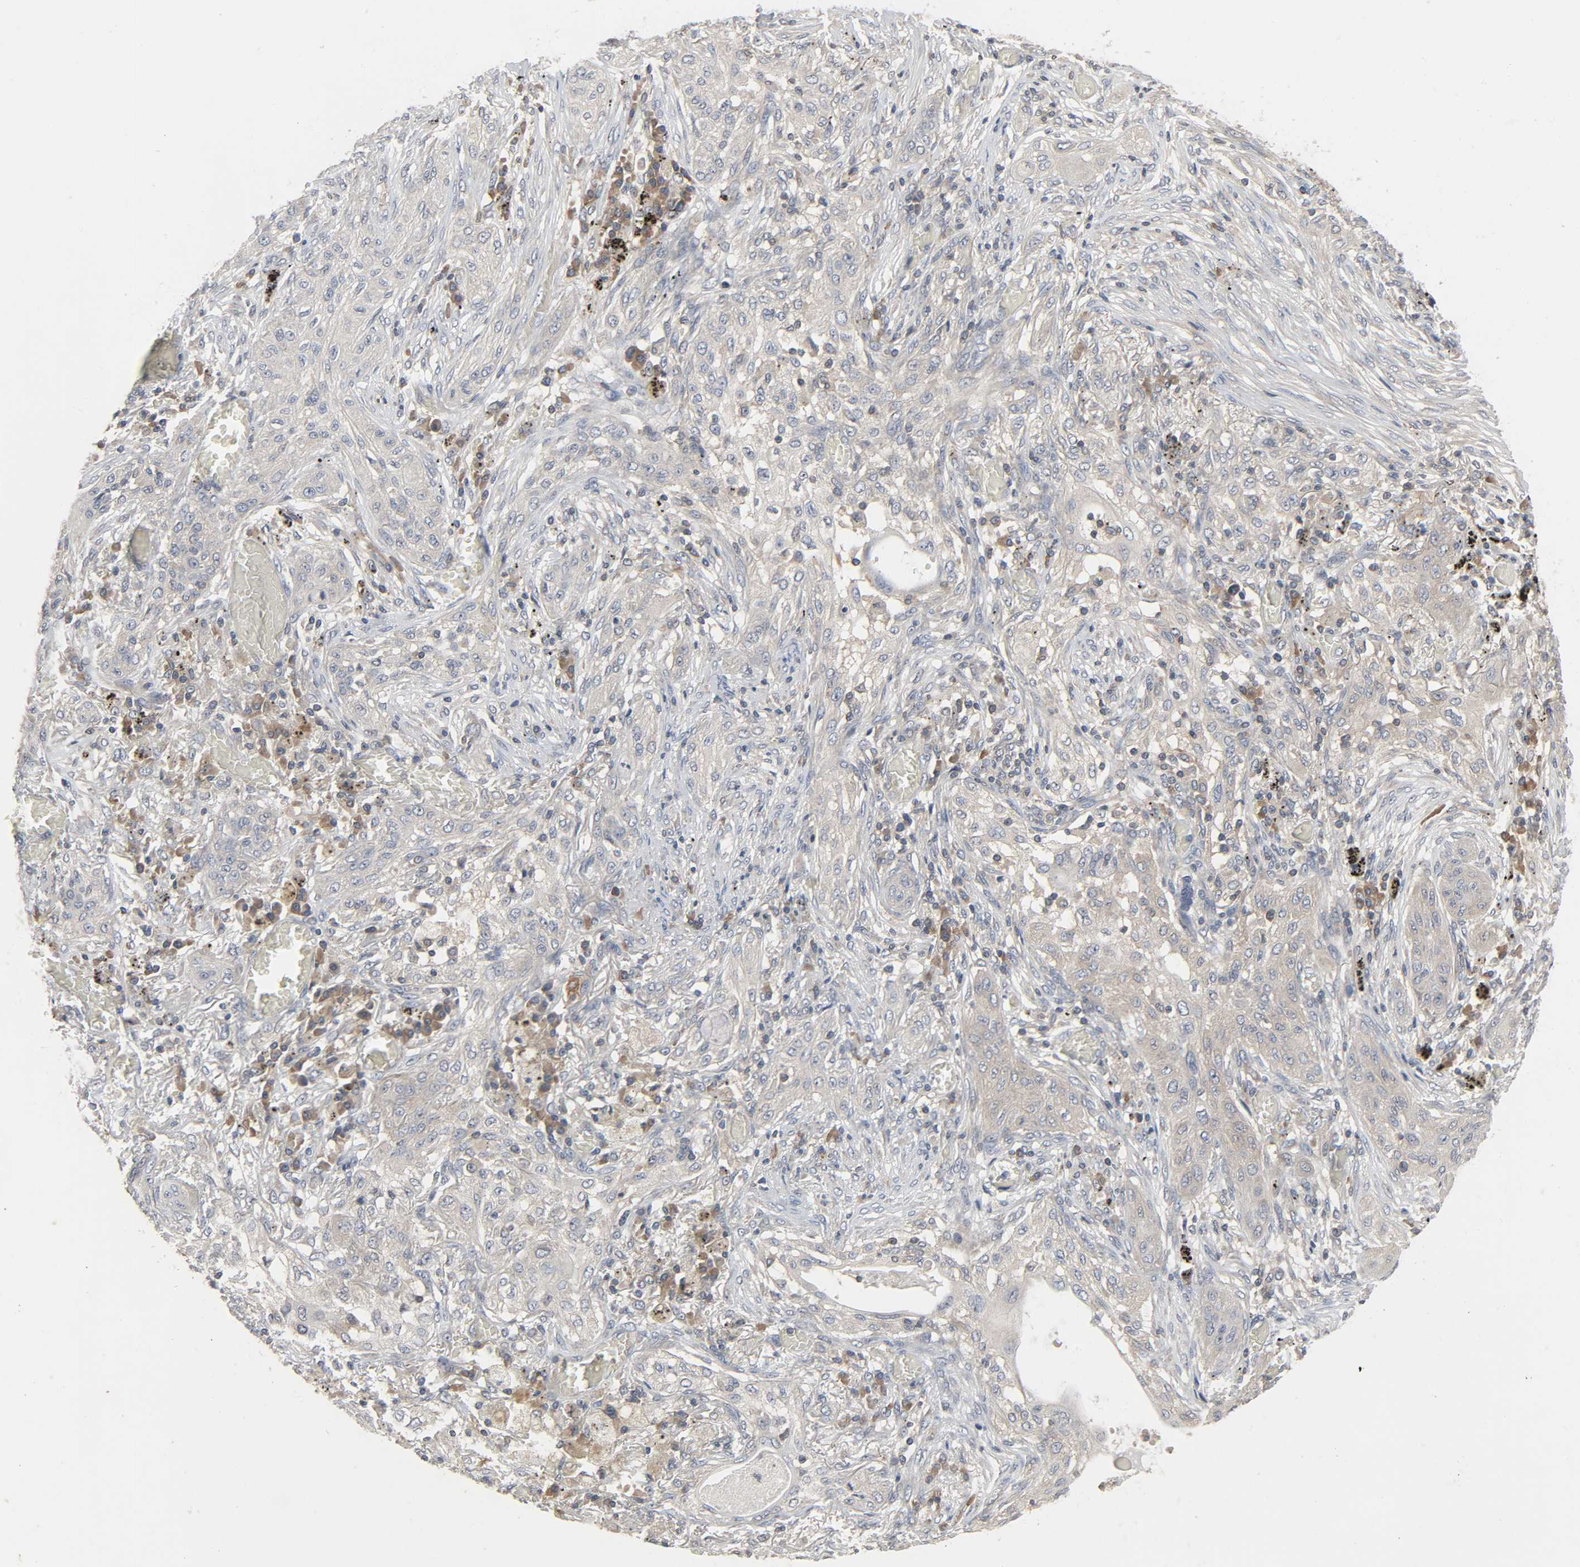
{"staining": {"intensity": "moderate", "quantity": ">75%", "location": "cytoplasmic/membranous"}, "tissue": "lung cancer", "cell_type": "Tumor cells", "image_type": "cancer", "snomed": [{"axis": "morphology", "description": "Squamous cell carcinoma, NOS"}, {"axis": "topography", "description": "Lung"}], "caption": "Immunohistochemistry (IHC) image of lung squamous cell carcinoma stained for a protein (brown), which reveals medium levels of moderate cytoplasmic/membranous positivity in approximately >75% of tumor cells.", "gene": "PLEKHA2", "patient": {"sex": "female", "age": 47}}